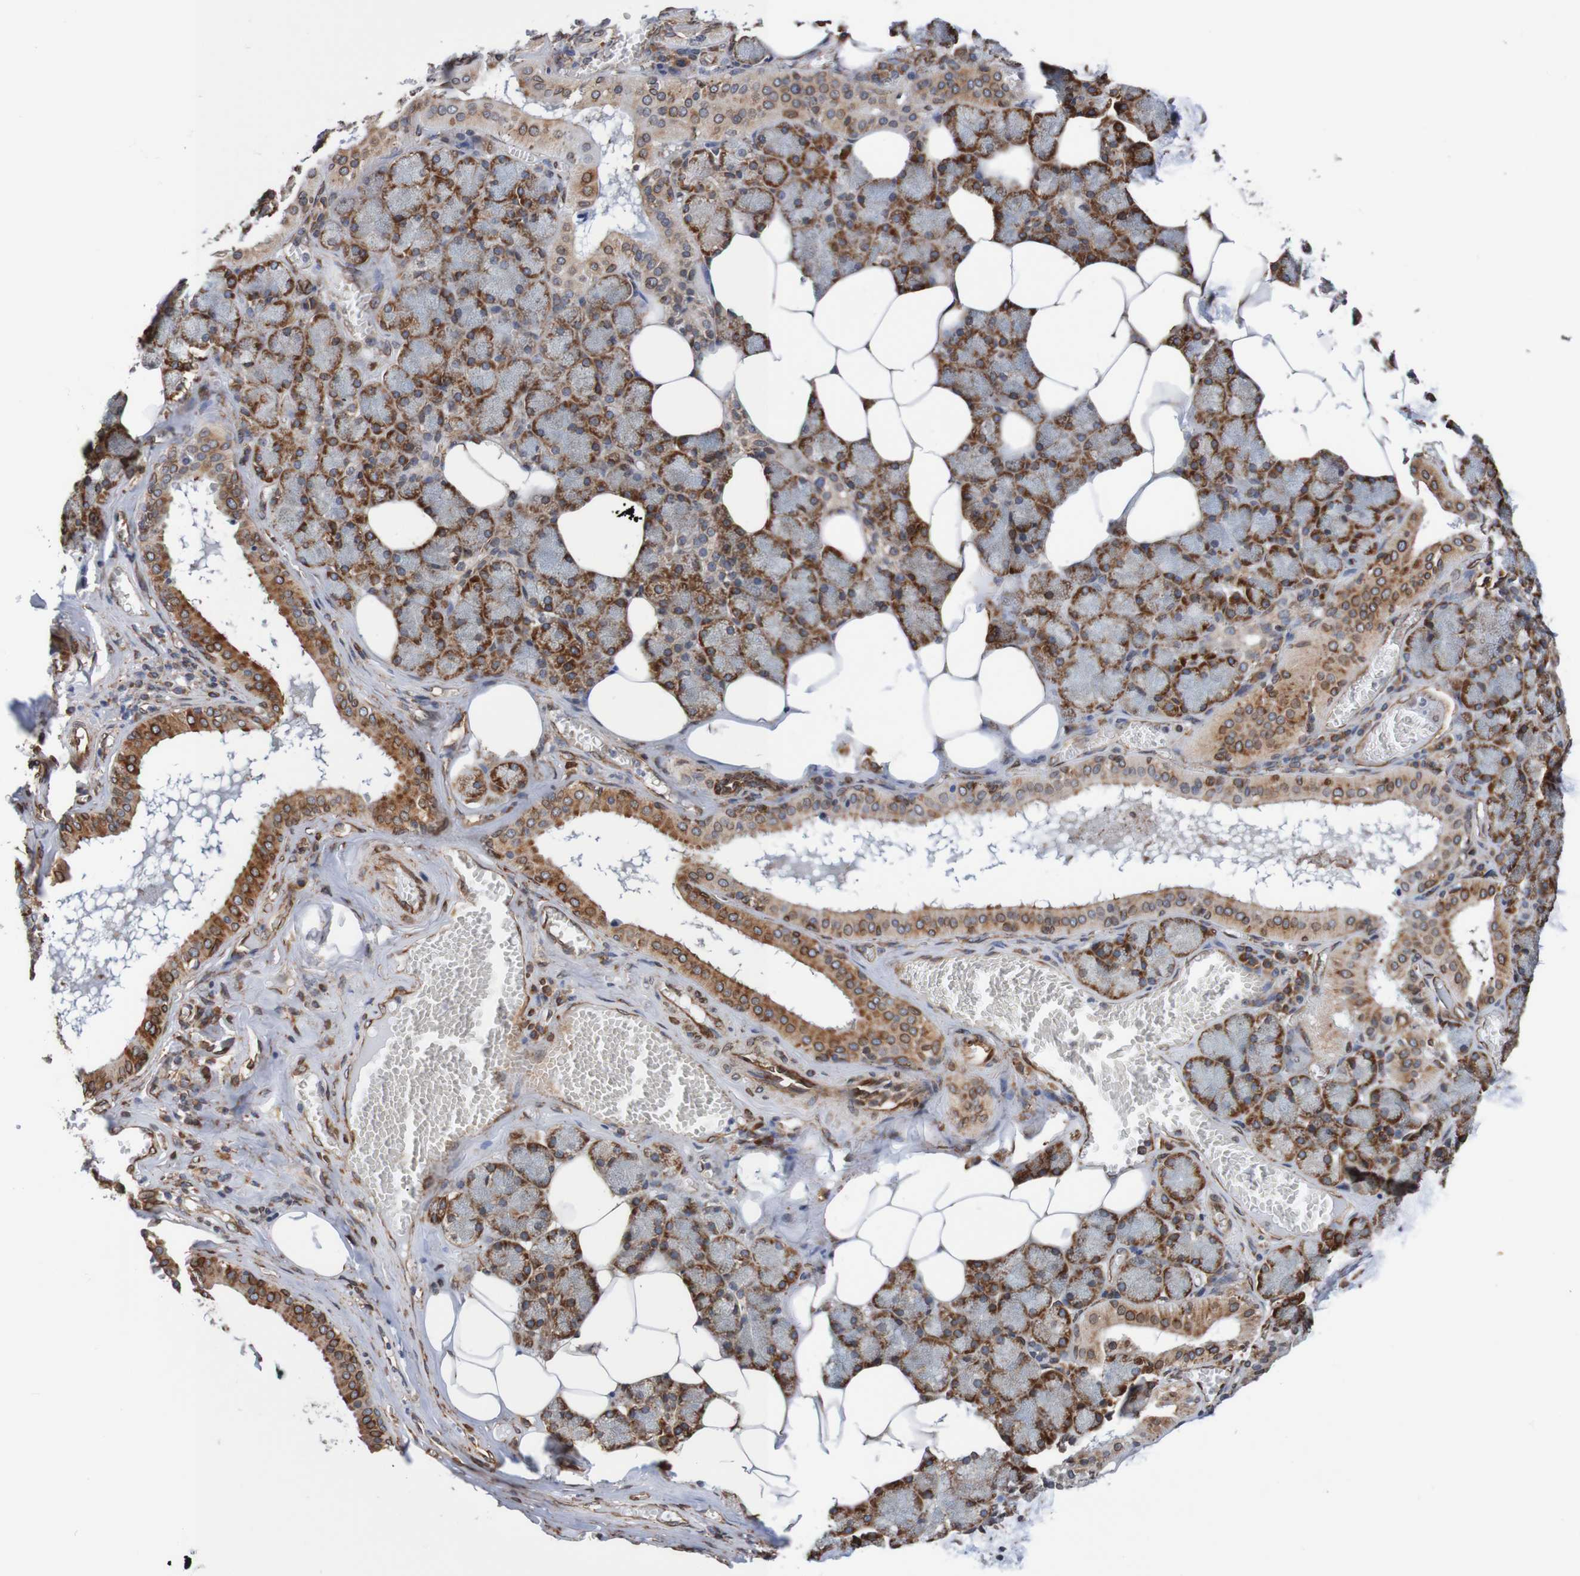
{"staining": {"intensity": "strong", "quantity": ">75%", "location": "cytoplasmic/membranous"}, "tissue": "salivary gland", "cell_type": "Glandular cells", "image_type": "normal", "snomed": [{"axis": "morphology", "description": "Normal tissue, NOS"}, {"axis": "topography", "description": "Salivary gland"}], "caption": "Glandular cells demonstrate strong cytoplasmic/membranous expression in approximately >75% of cells in unremarkable salivary gland. (brown staining indicates protein expression, while blue staining denotes nuclei).", "gene": "TMEM109", "patient": {"sex": "male", "age": 62}}